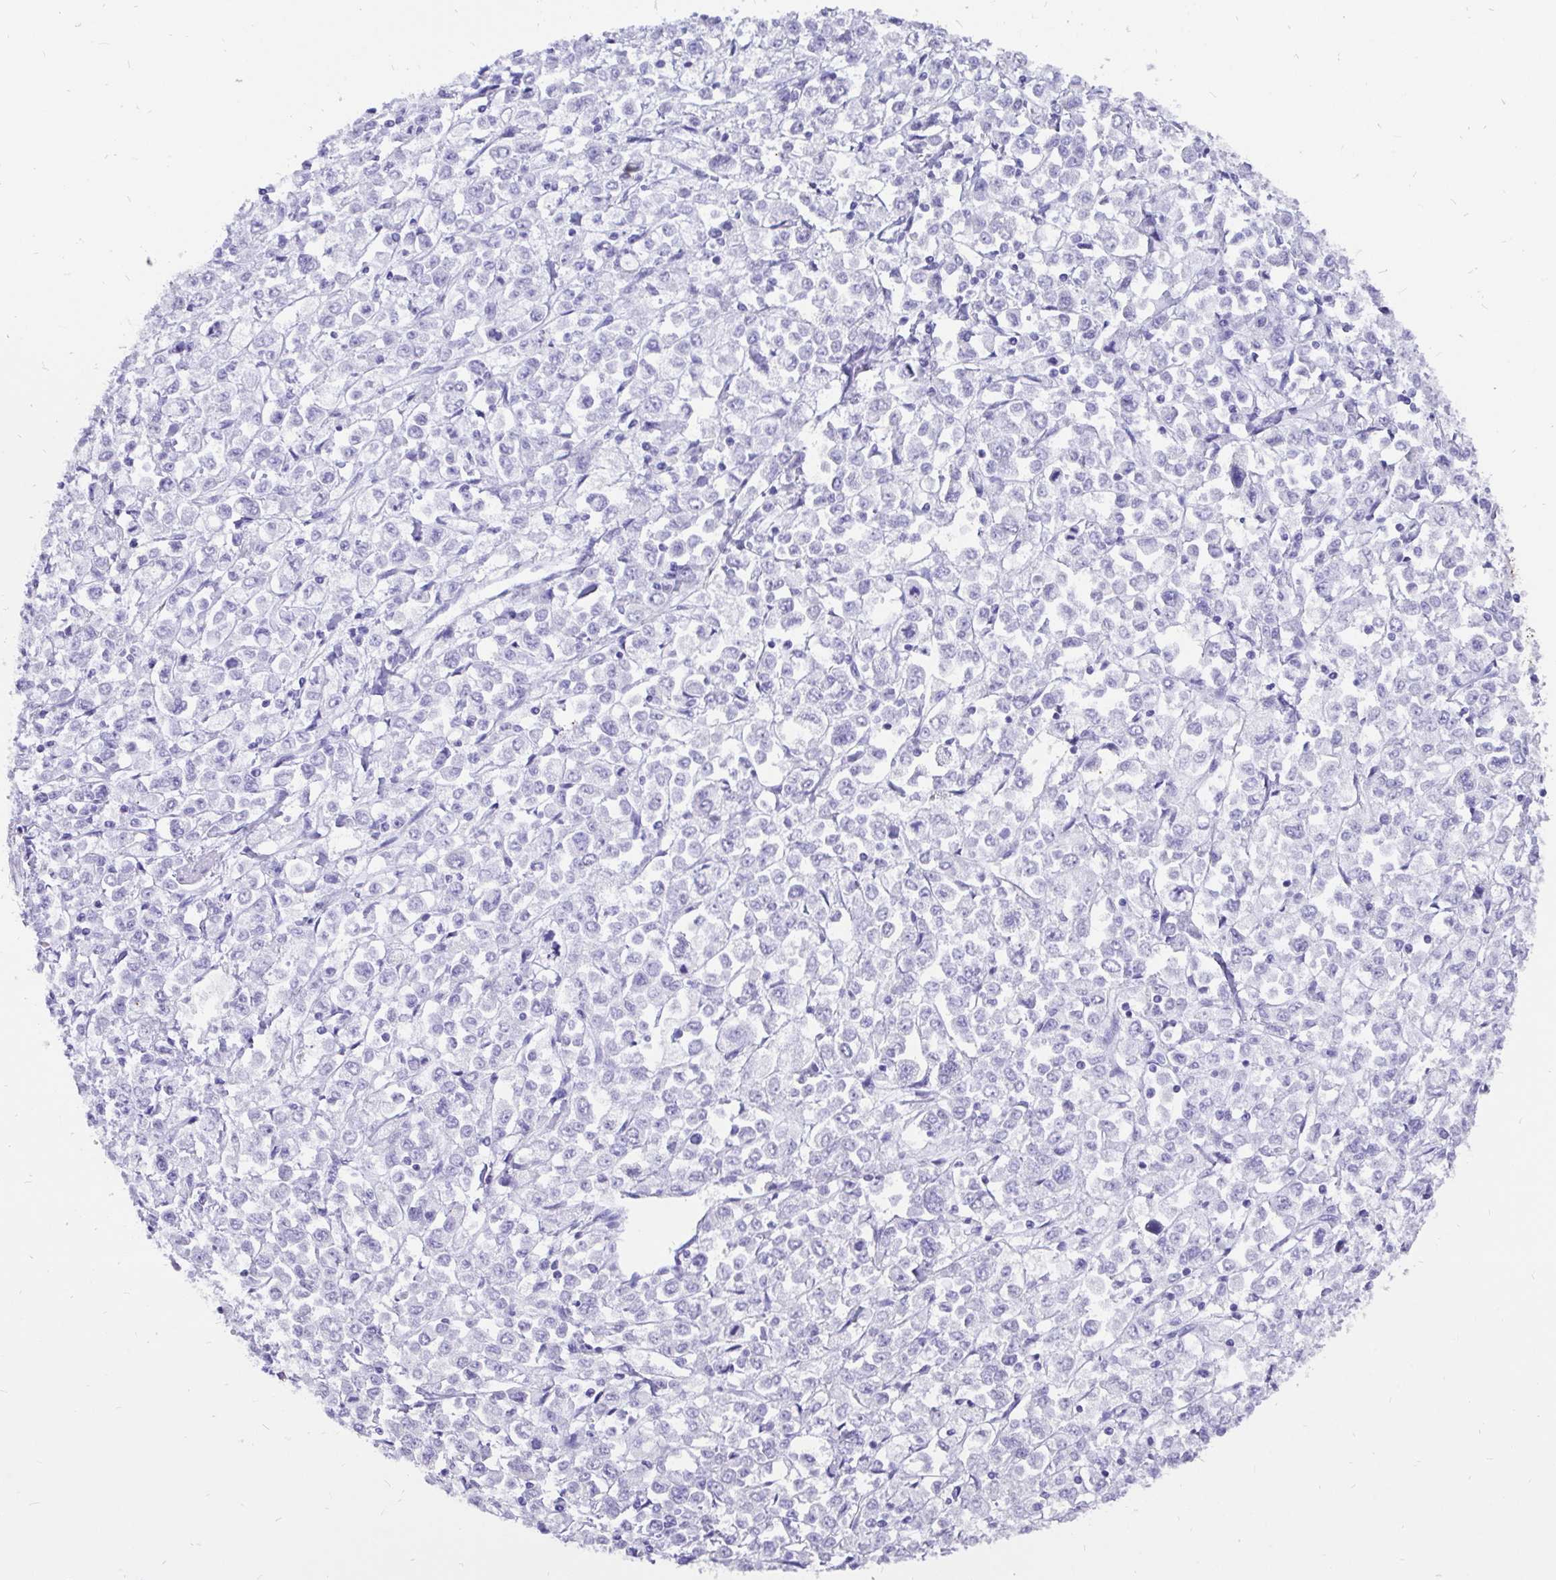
{"staining": {"intensity": "negative", "quantity": "none", "location": "none"}, "tissue": "stomach cancer", "cell_type": "Tumor cells", "image_type": "cancer", "snomed": [{"axis": "morphology", "description": "Adenocarcinoma, NOS"}, {"axis": "topography", "description": "Stomach, upper"}], "caption": "Human stomach cancer stained for a protein using IHC exhibits no staining in tumor cells.", "gene": "KRT13", "patient": {"sex": "male", "age": 70}}